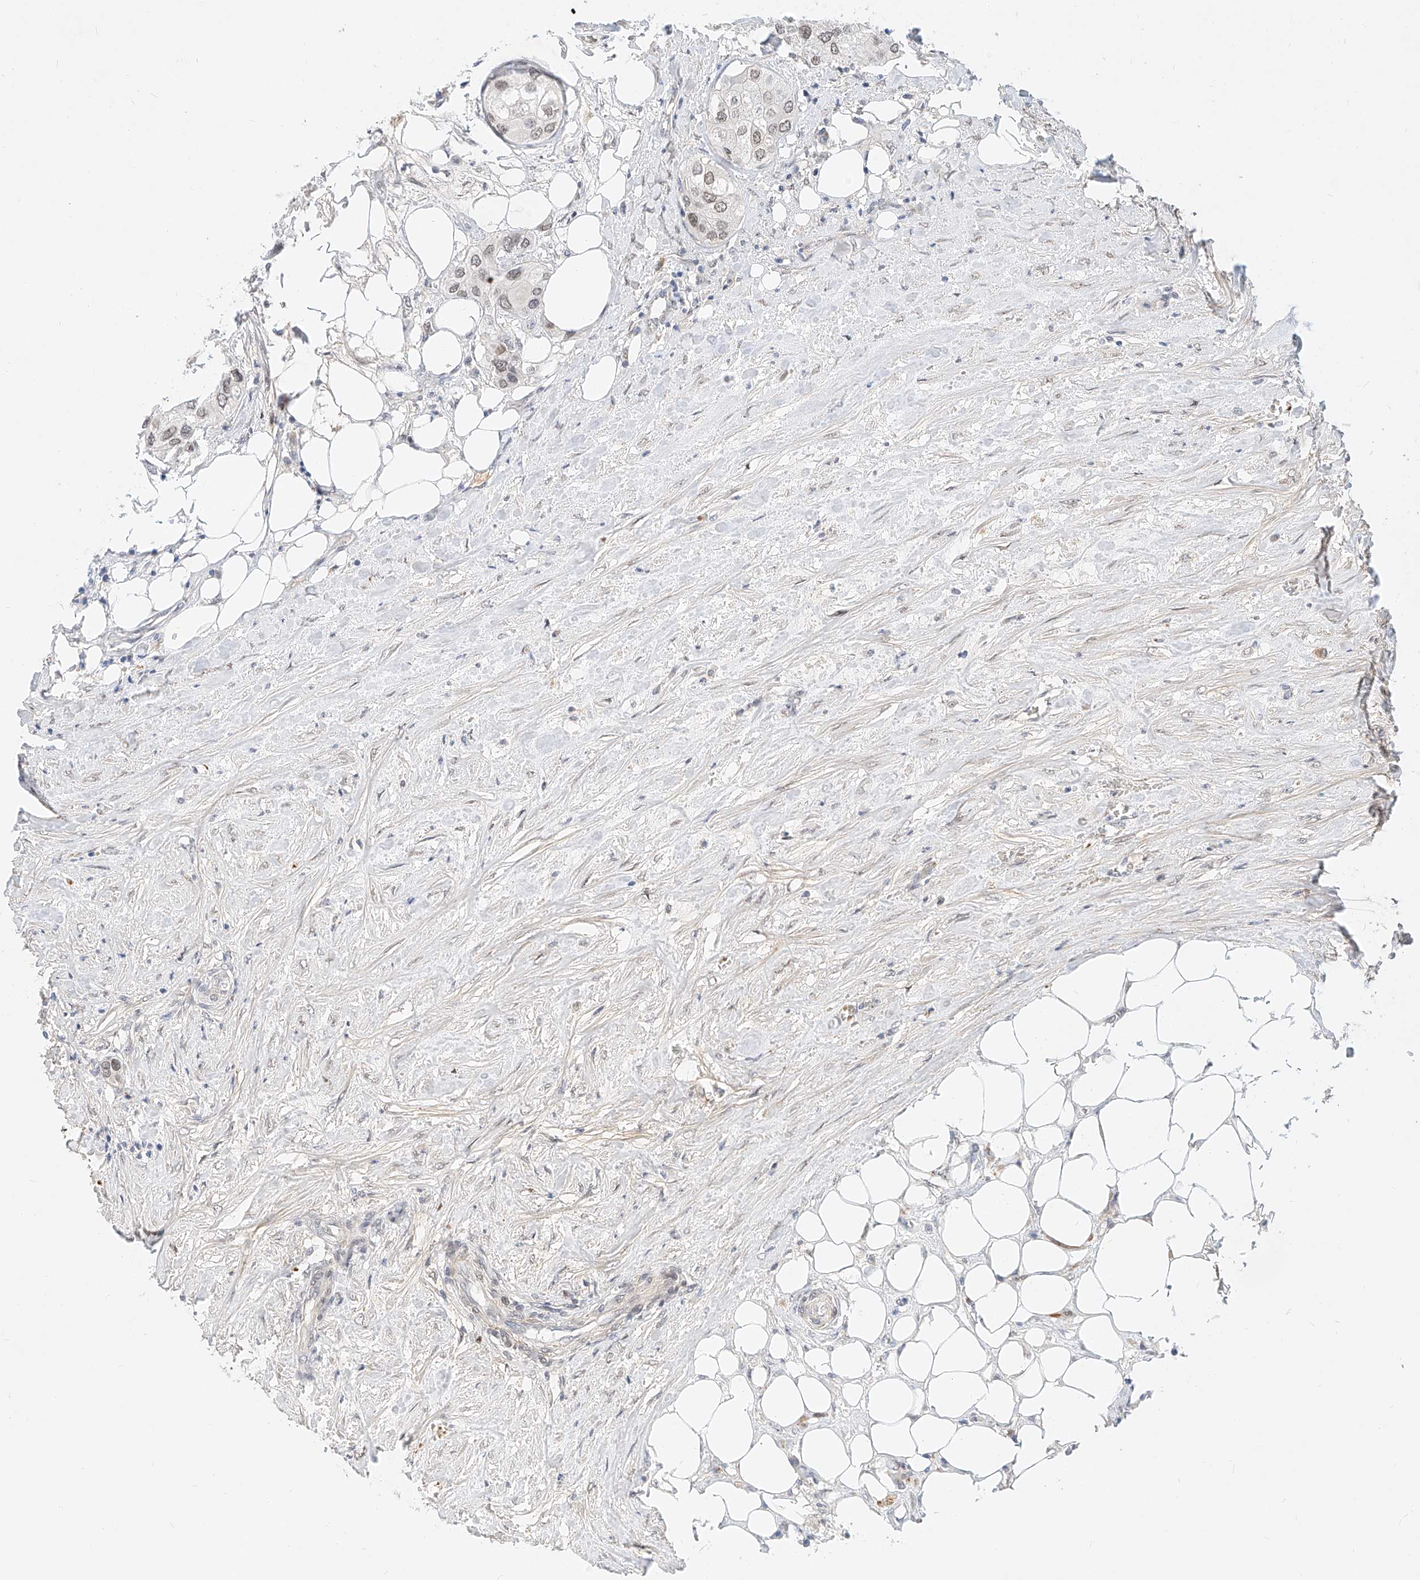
{"staining": {"intensity": "weak", "quantity": ">75%", "location": "nuclear"}, "tissue": "urothelial cancer", "cell_type": "Tumor cells", "image_type": "cancer", "snomed": [{"axis": "morphology", "description": "Urothelial carcinoma, High grade"}, {"axis": "topography", "description": "Urinary bladder"}], "caption": "Immunohistochemistry (IHC) of human urothelial carcinoma (high-grade) reveals low levels of weak nuclear positivity in approximately >75% of tumor cells.", "gene": "CBX8", "patient": {"sex": "male", "age": 64}}